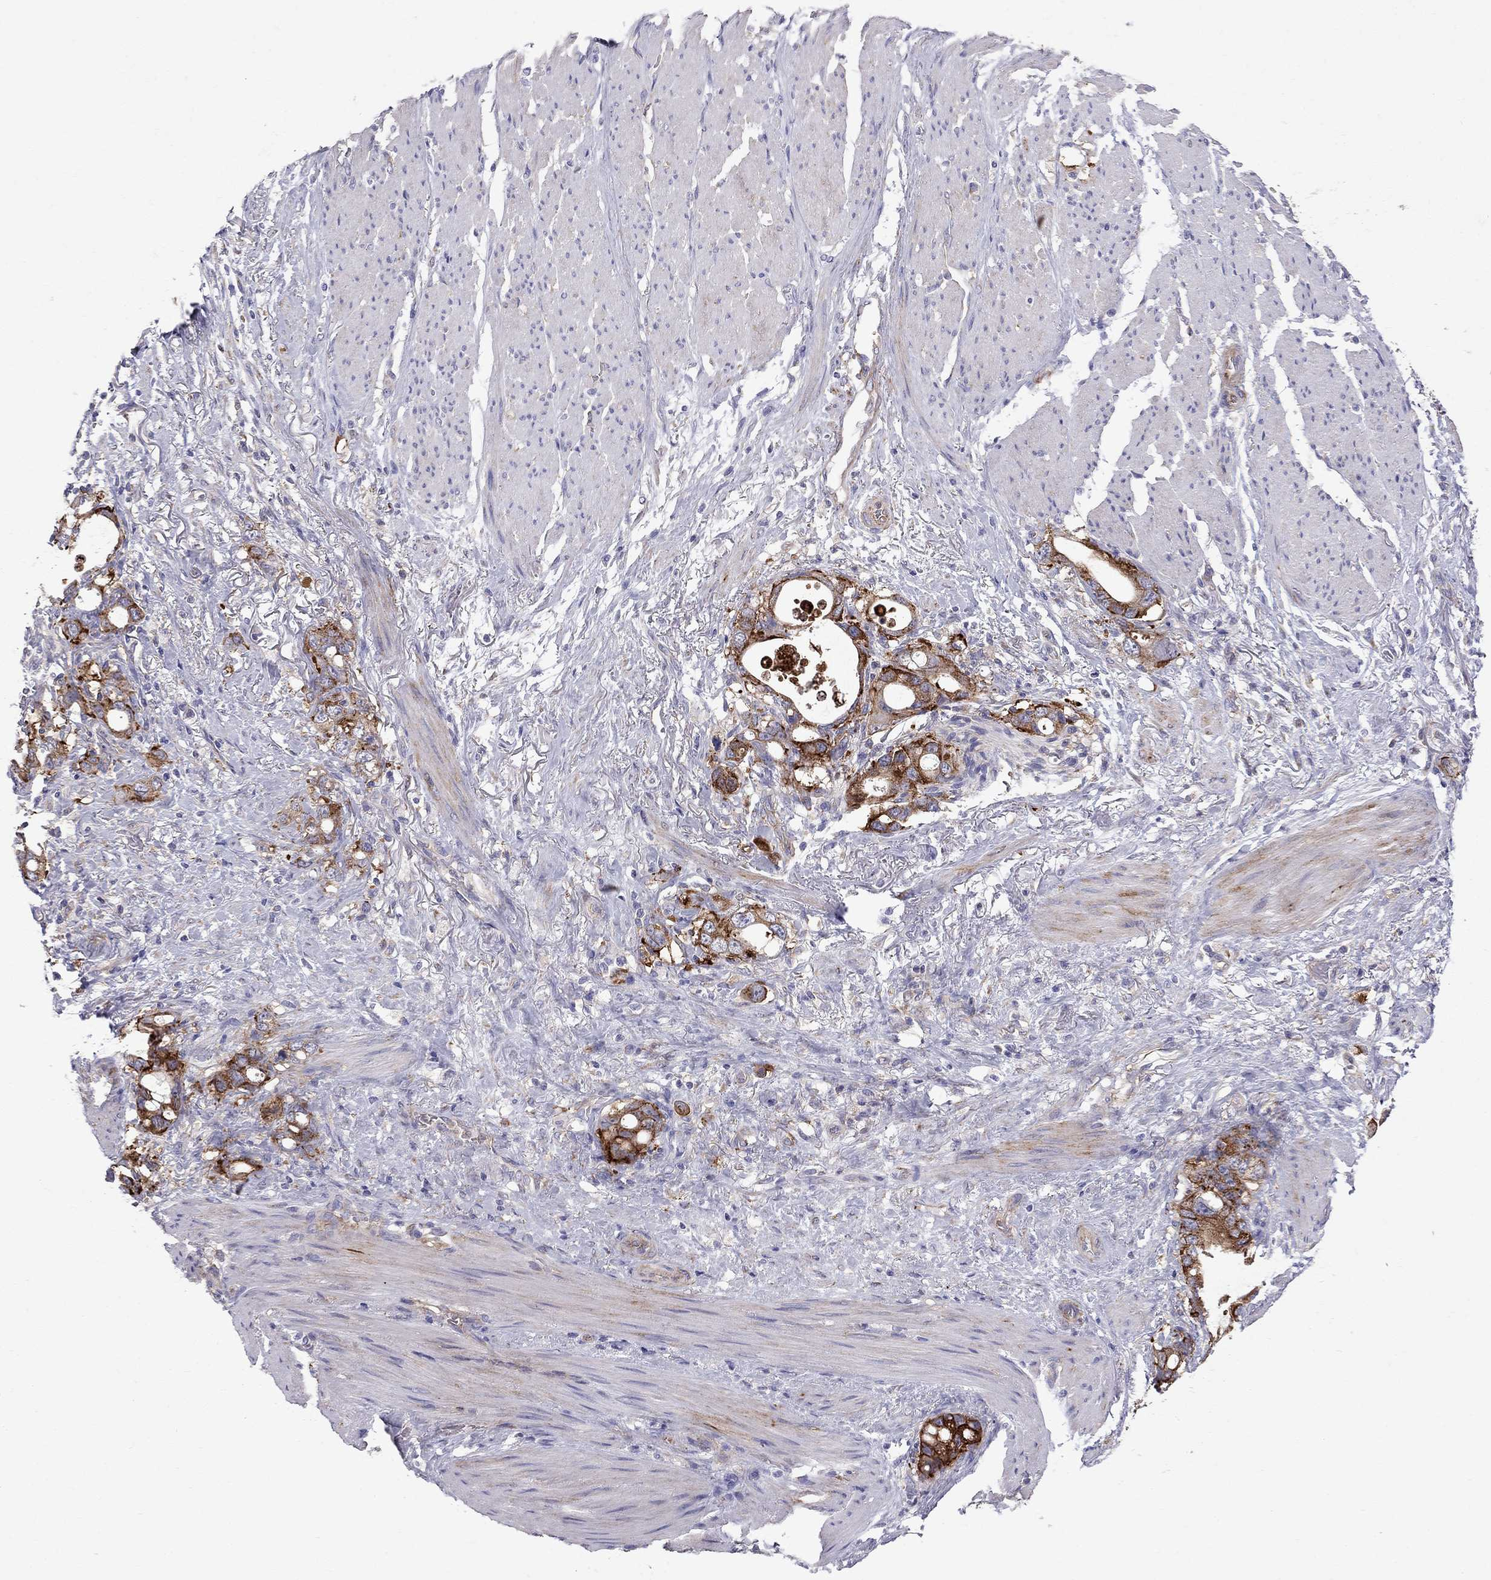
{"staining": {"intensity": "strong", "quantity": ">75%", "location": "cytoplasmic/membranous"}, "tissue": "stomach cancer", "cell_type": "Tumor cells", "image_type": "cancer", "snomed": [{"axis": "morphology", "description": "Adenocarcinoma, NOS"}, {"axis": "topography", "description": "Stomach, upper"}], "caption": "Stomach cancer stained for a protein (brown) shows strong cytoplasmic/membranous positive positivity in approximately >75% of tumor cells.", "gene": "EIF4E3", "patient": {"sex": "male", "age": 74}}